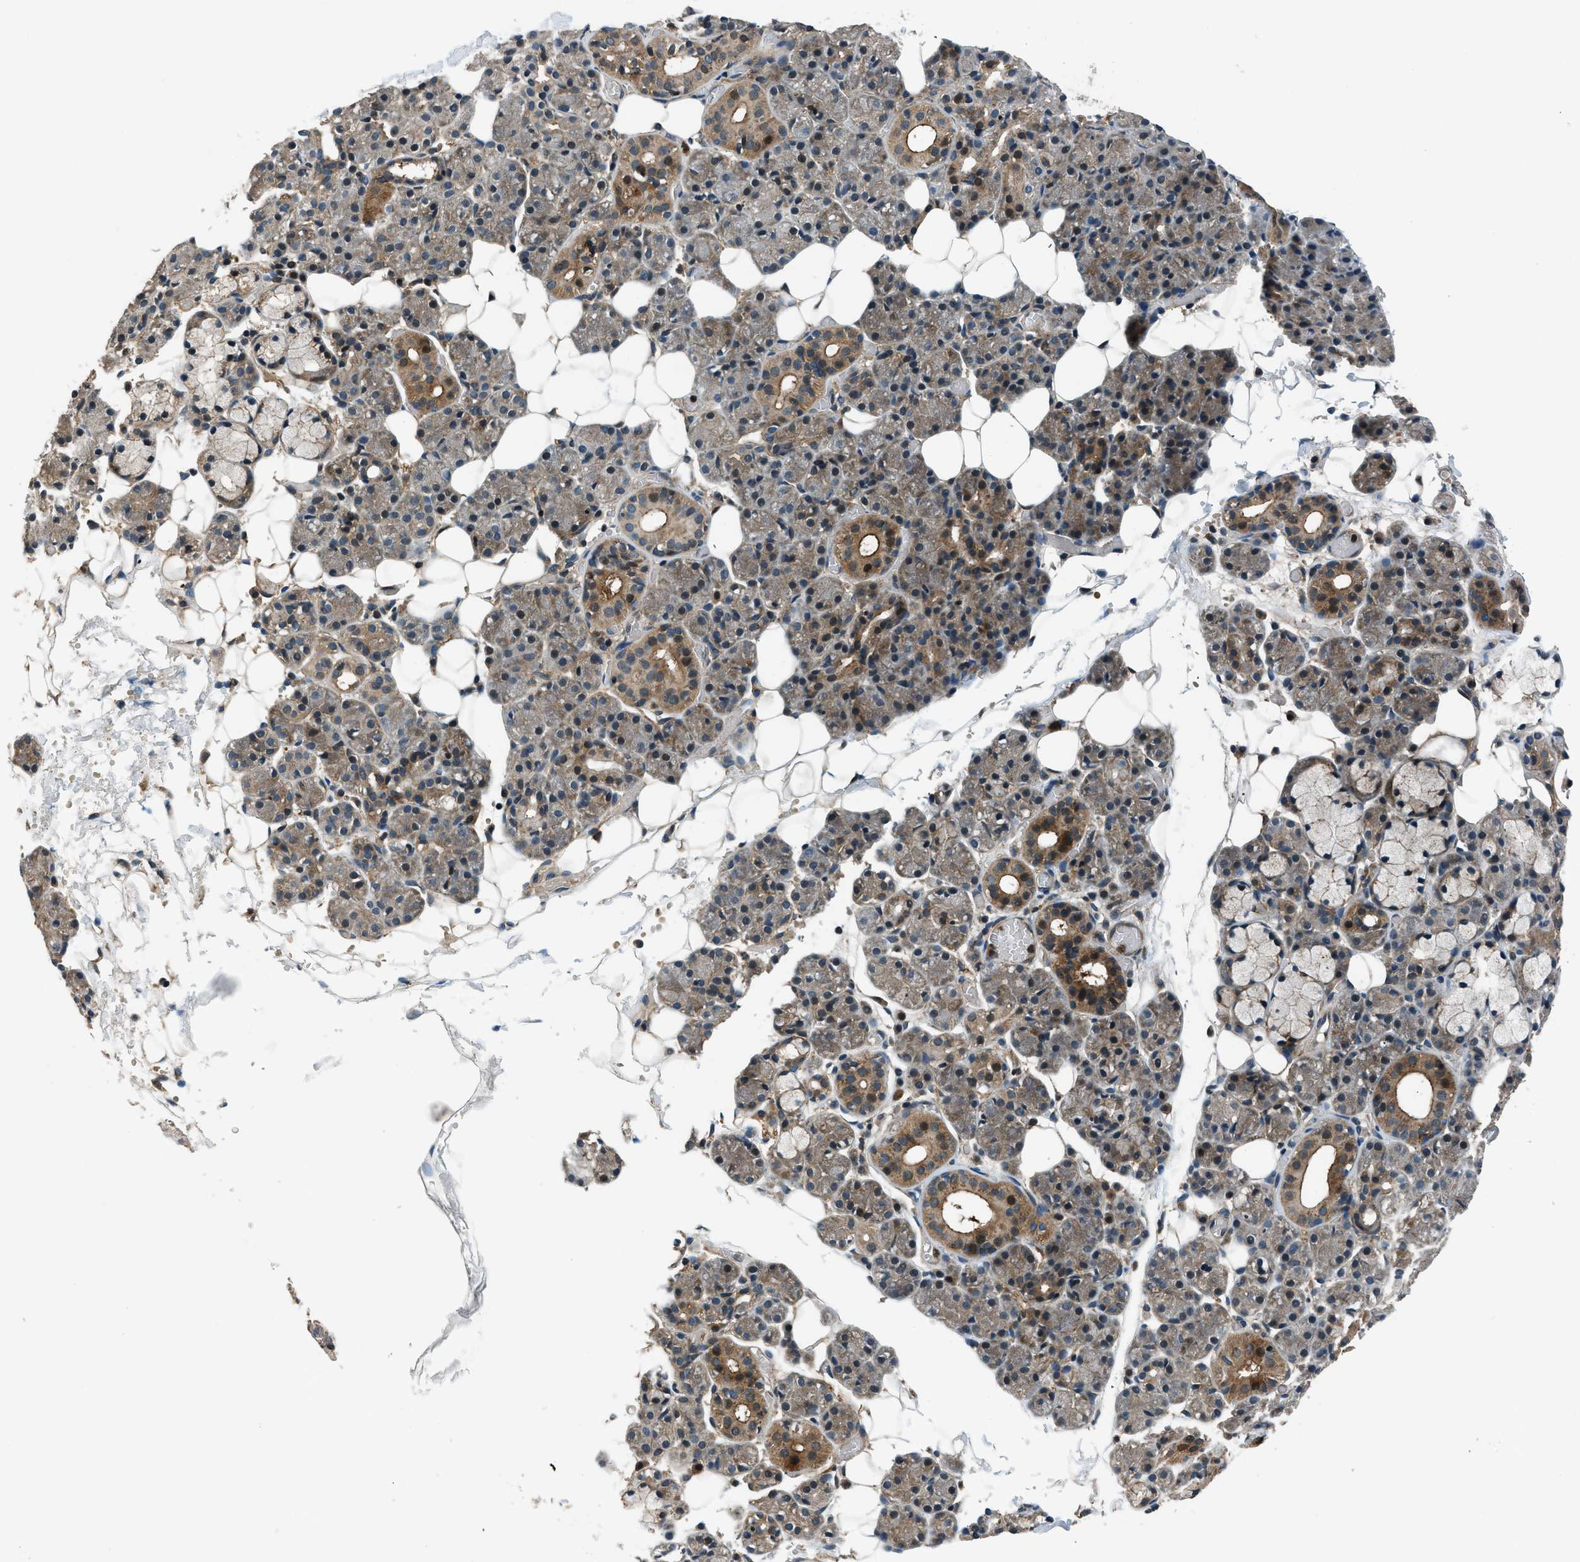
{"staining": {"intensity": "moderate", "quantity": "25%-75%", "location": "cytoplasmic/membranous"}, "tissue": "salivary gland", "cell_type": "Glandular cells", "image_type": "normal", "snomed": [{"axis": "morphology", "description": "Normal tissue, NOS"}, {"axis": "topography", "description": "Salivary gland"}], "caption": "This photomicrograph displays IHC staining of benign human salivary gland, with medium moderate cytoplasmic/membranous positivity in about 25%-75% of glandular cells.", "gene": "ARHGEF11", "patient": {"sex": "male", "age": 63}}